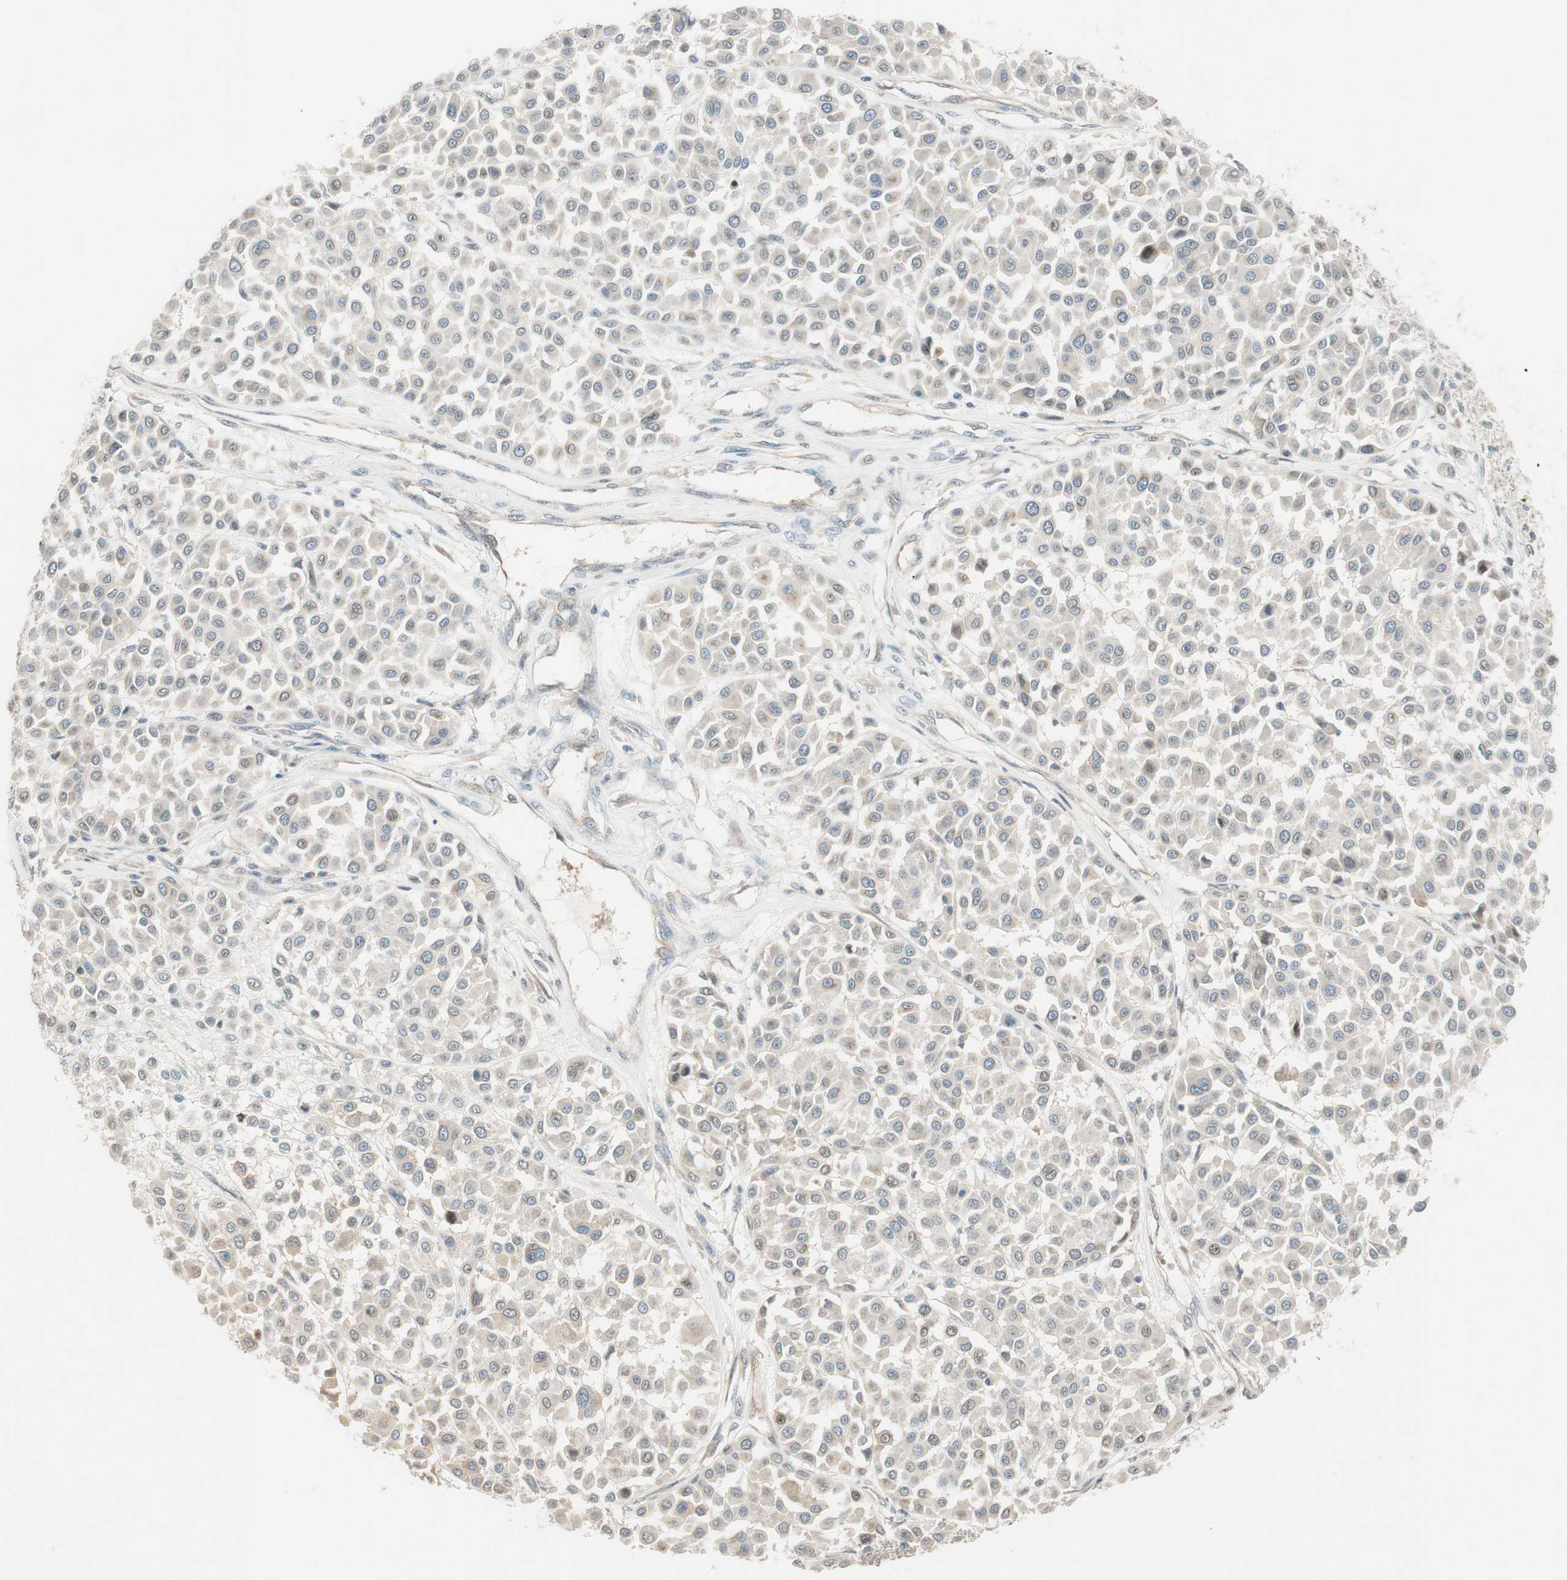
{"staining": {"intensity": "negative", "quantity": "none", "location": "none"}, "tissue": "melanoma", "cell_type": "Tumor cells", "image_type": "cancer", "snomed": [{"axis": "morphology", "description": "Malignant melanoma, Metastatic site"}, {"axis": "topography", "description": "Soft tissue"}], "caption": "This is a micrograph of IHC staining of malignant melanoma (metastatic site), which shows no staining in tumor cells.", "gene": "CGRRF1", "patient": {"sex": "male", "age": 41}}